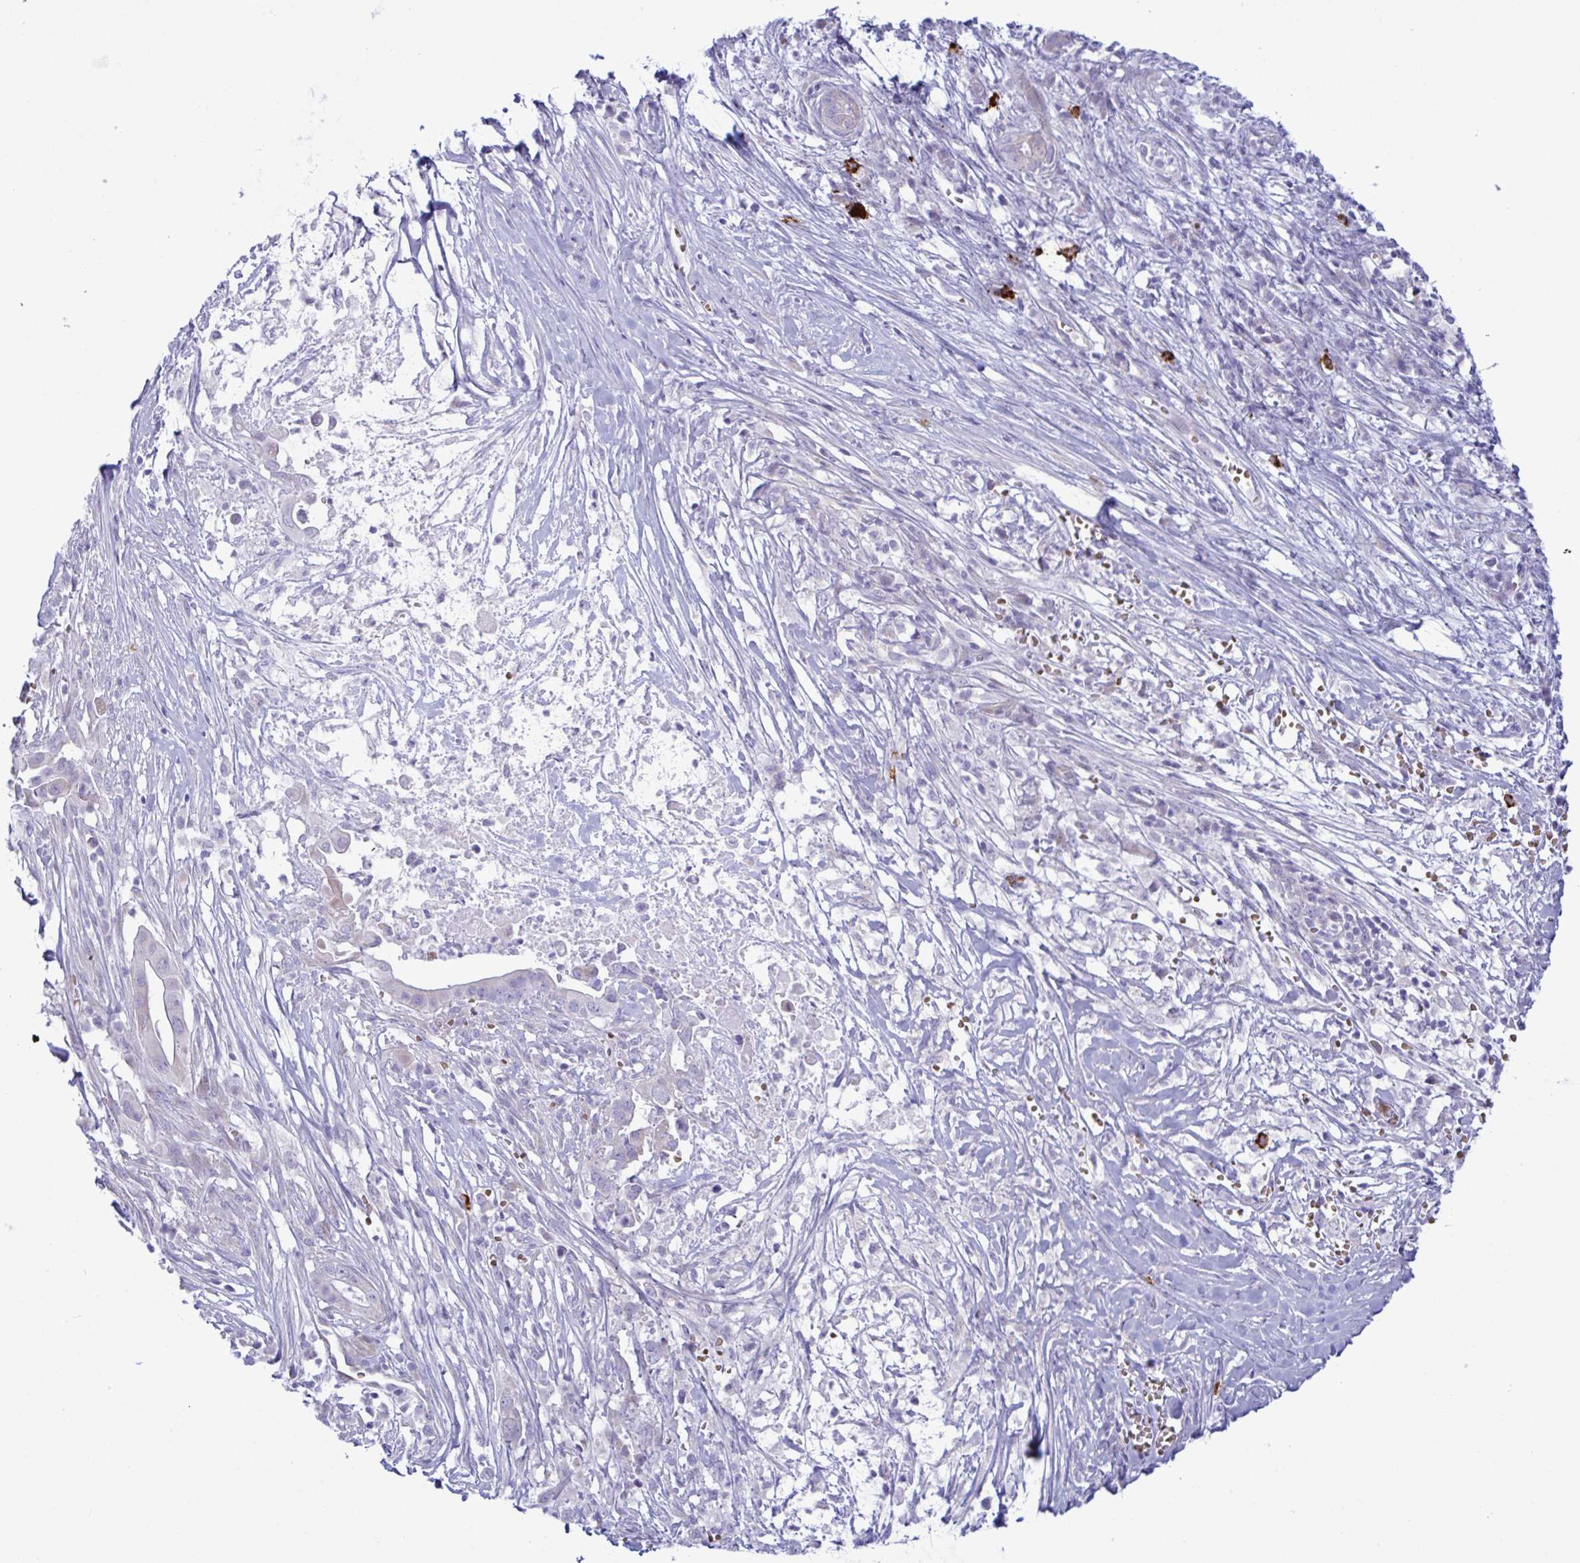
{"staining": {"intensity": "negative", "quantity": "none", "location": "none"}, "tissue": "pancreatic cancer", "cell_type": "Tumor cells", "image_type": "cancer", "snomed": [{"axis": "morphology", "description": "Adenocarcinoma, NOS"}, {"axis": "topography", "description": "Pancreas"}], "caption": "DAB immunohistochemical staining of adenocarcinoma (pancreatic) shows no significant staining in tumor cells.", "gene": "ZNF684", "patient": {"sex": "male", "age": 61}}